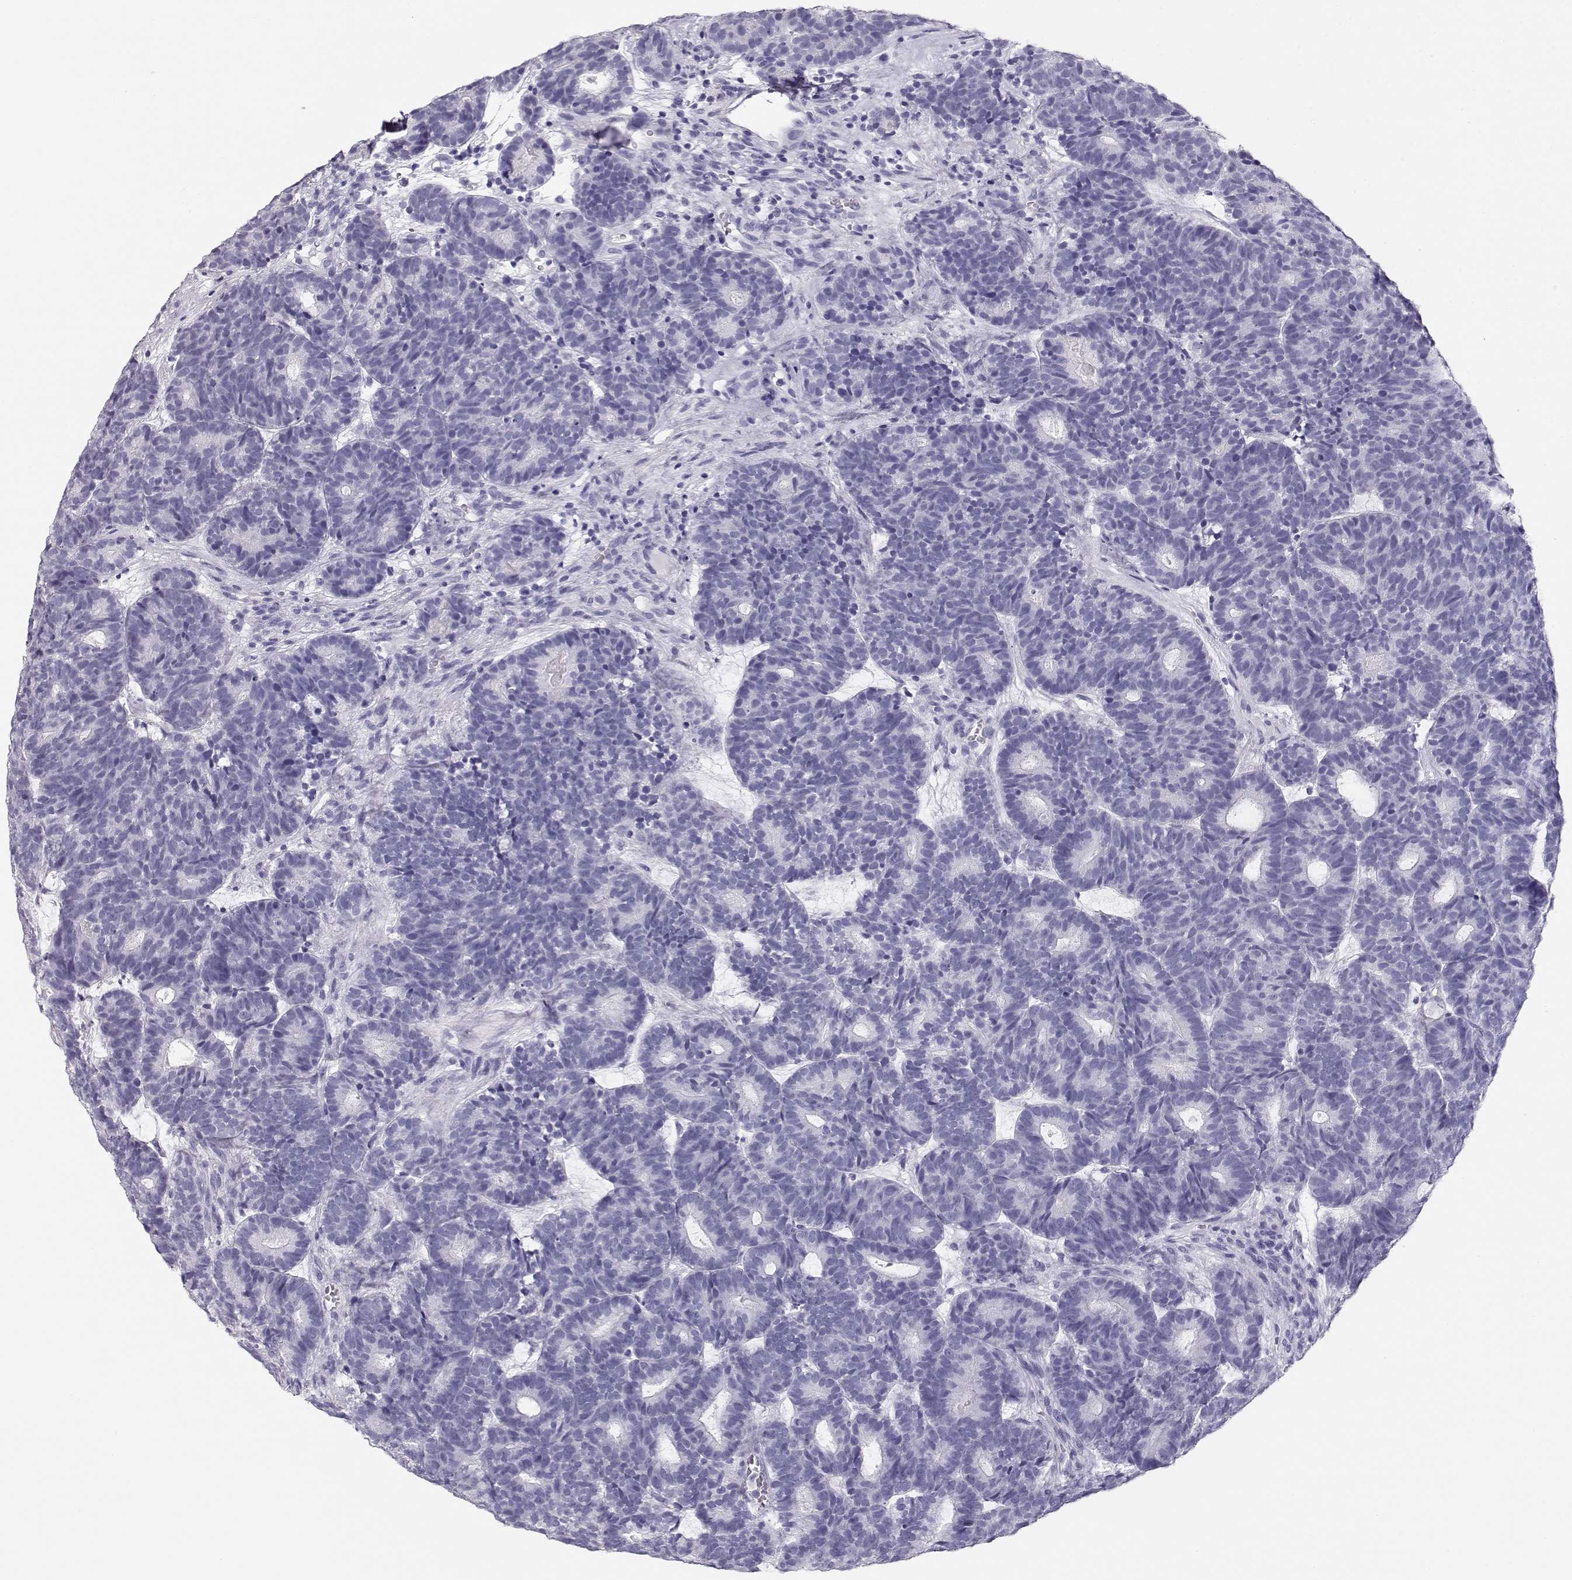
{"staining": {"intensity": "negative", "quantity": "none", "location": "none"}, "tissue": "head and neck cancer", "cell_type": "Tumor cells", "image_type": "cancer", "snomed": [{"axis": "morphology", "description": "Adenocarcinoma, NOS"}, {"axis": "topography", "description": "Head-Neck"}], "caption": "Tumor cells are negative for protein expression in human head and neck adenocarcinoma.", "gene": "MAGEC1", "patient": {"sex": "female", "age": 81}}